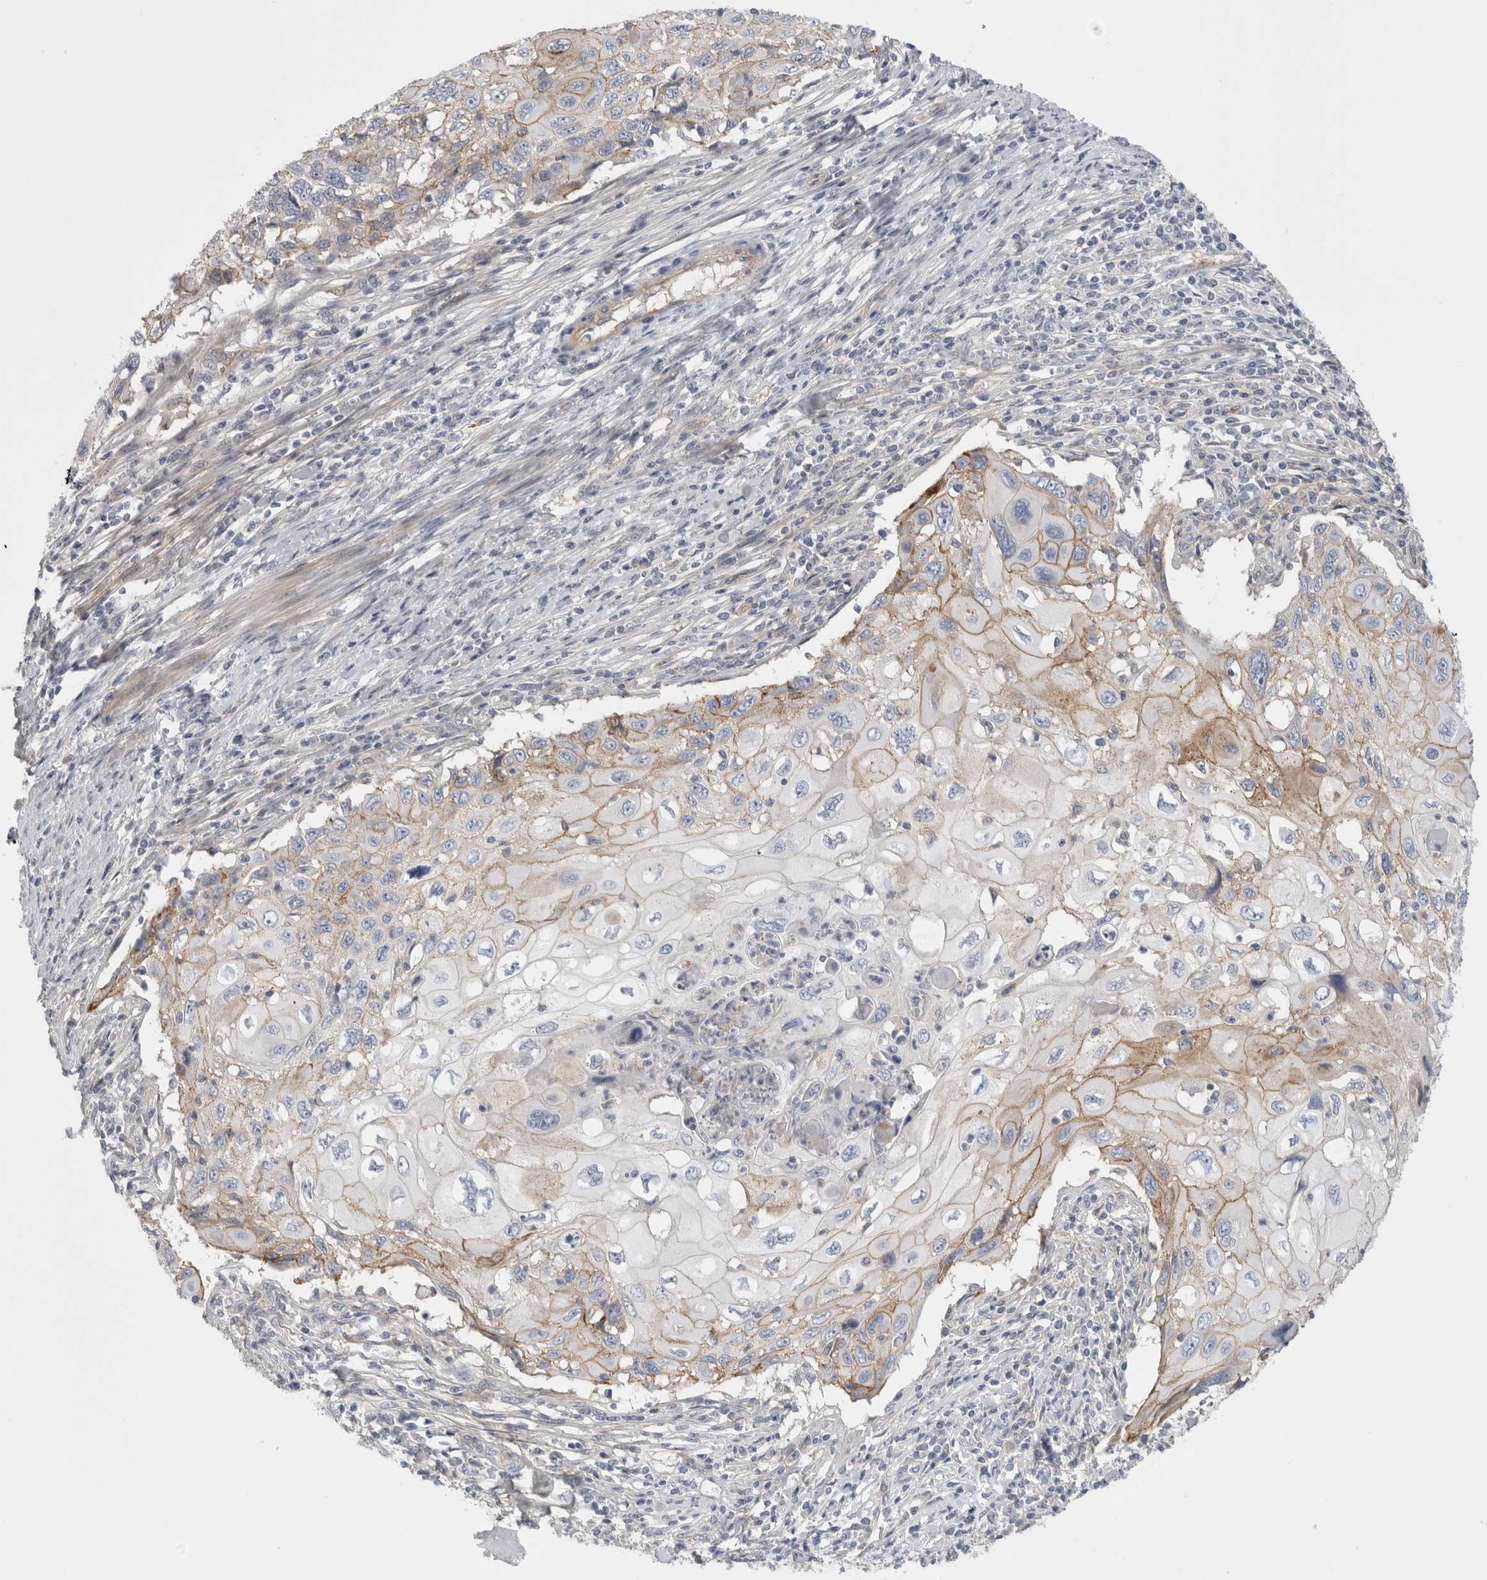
{"staining": {"intensity": "moderate", "quantity": "25%-75%", "location": "cytoplasmic/membranous"}, "tissue": "cervical cancer", "cell_type": "Tumor cells", "image_type": "cancer", "snomed": [{"axis": "morphology", "description": "Squamous cell carcinoma, NOS"}, {"axis": "topography", "description": "Cervix"}], "caption": "Cervical cancer (squamous cell carcinoma) stained for a protein shows moderate cytoplasmic/membranous positivity in tumor cells.", "gene": "VANGL1", "patient": {"sex": "female", "age": 70}}